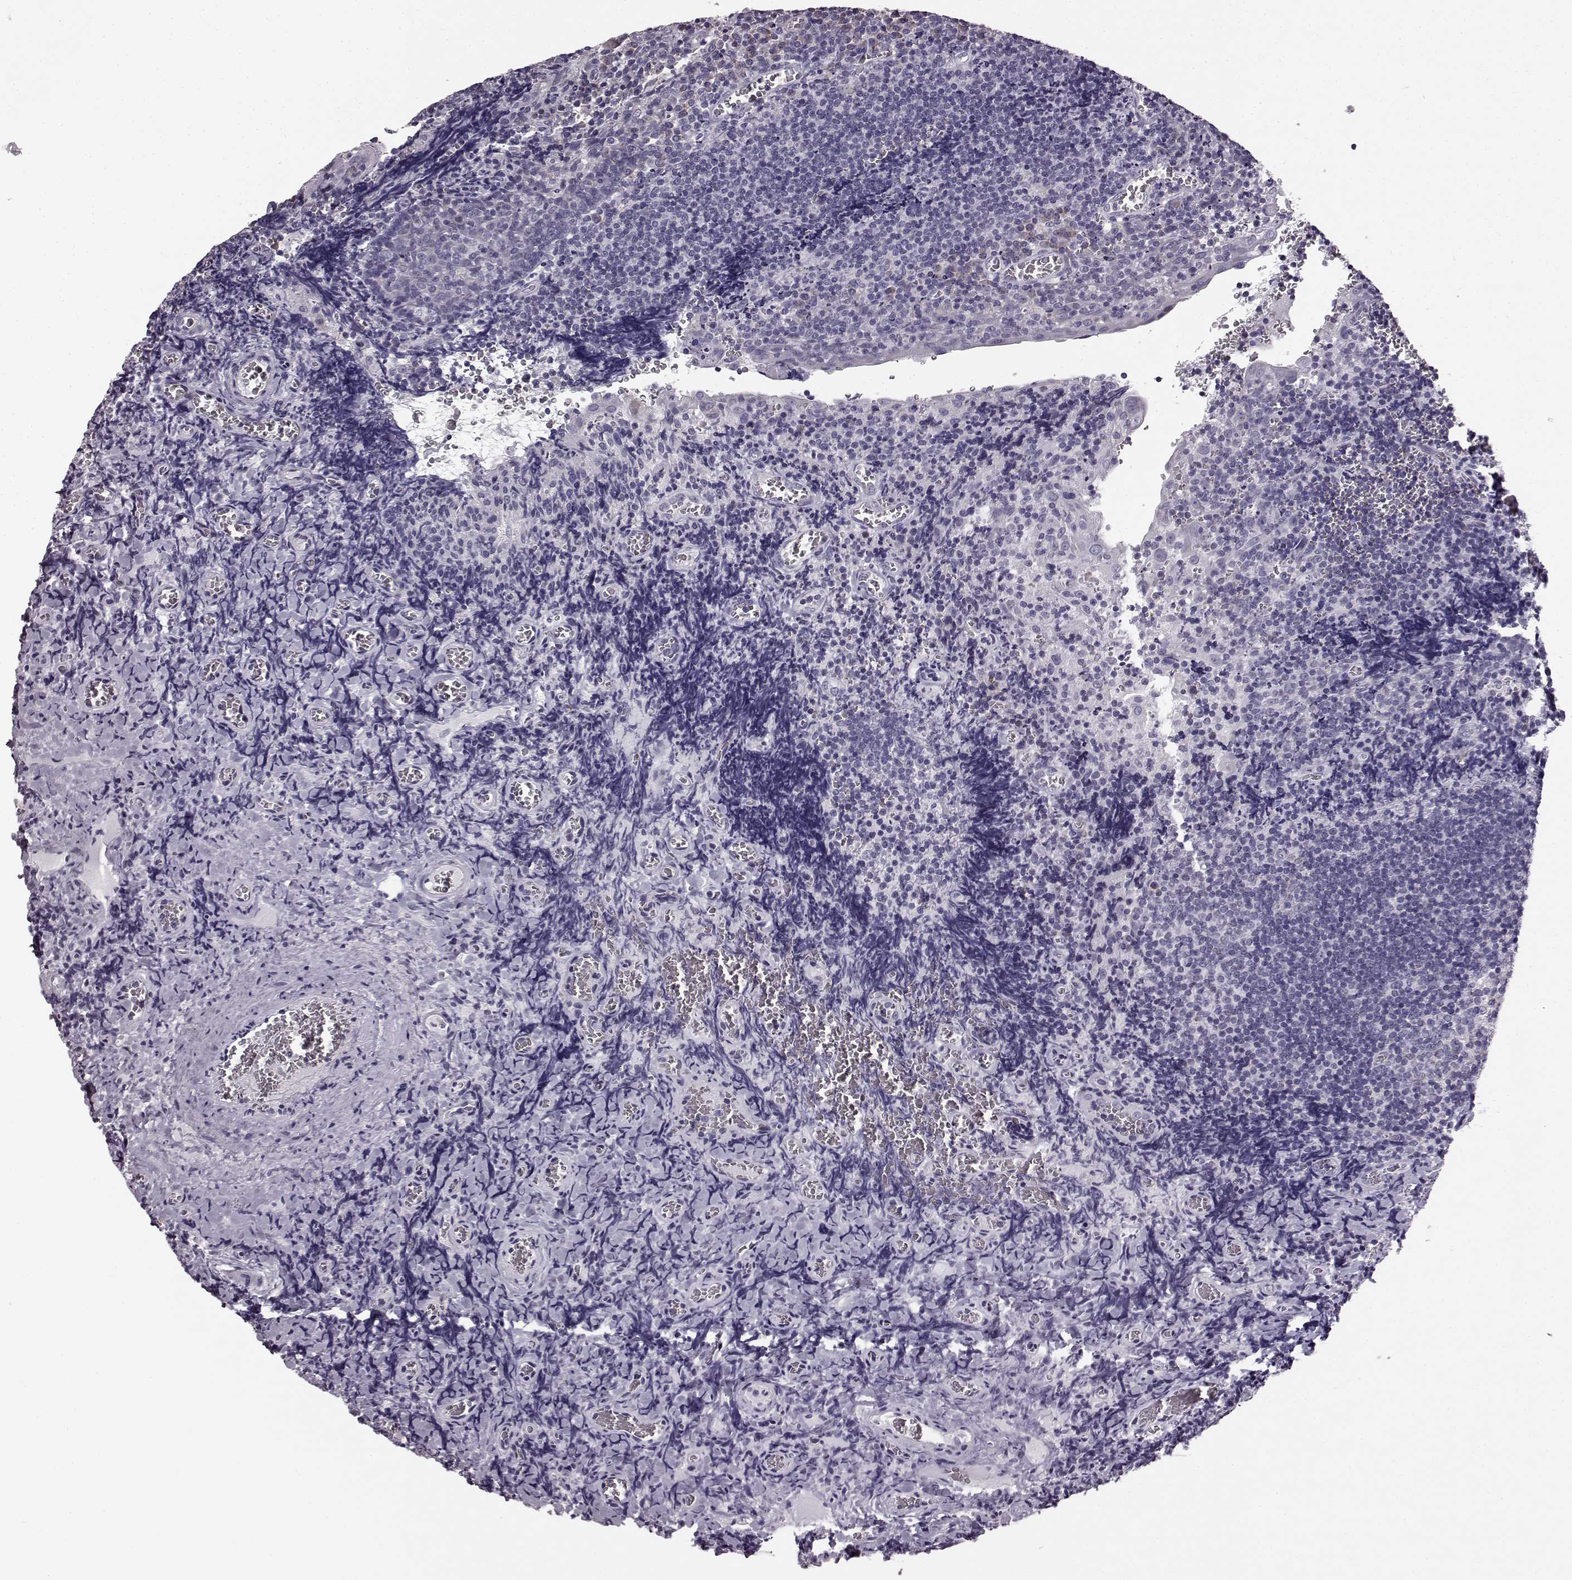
{"staining": {"intensity": "negative", "quantity": "none", "location": "none"}, "tissue": "tonsil", "cell_type": "Germinal center cells", "image_type": "normal", "snomed": [{"axis": "morphology", "description": "Normal tissue, NOS"}, {"axis": "morphology", "description": "Inflammation, NOS"}, {"axis": "topography", "description": "Tonsil"}], "caption": "Germinal center cells are negative for brown protein staining in unremarkable tonsil. Nuclei are stained in blue.", "gene": "FAM8A1", "patient": {"sex": "female", "age": 31}}